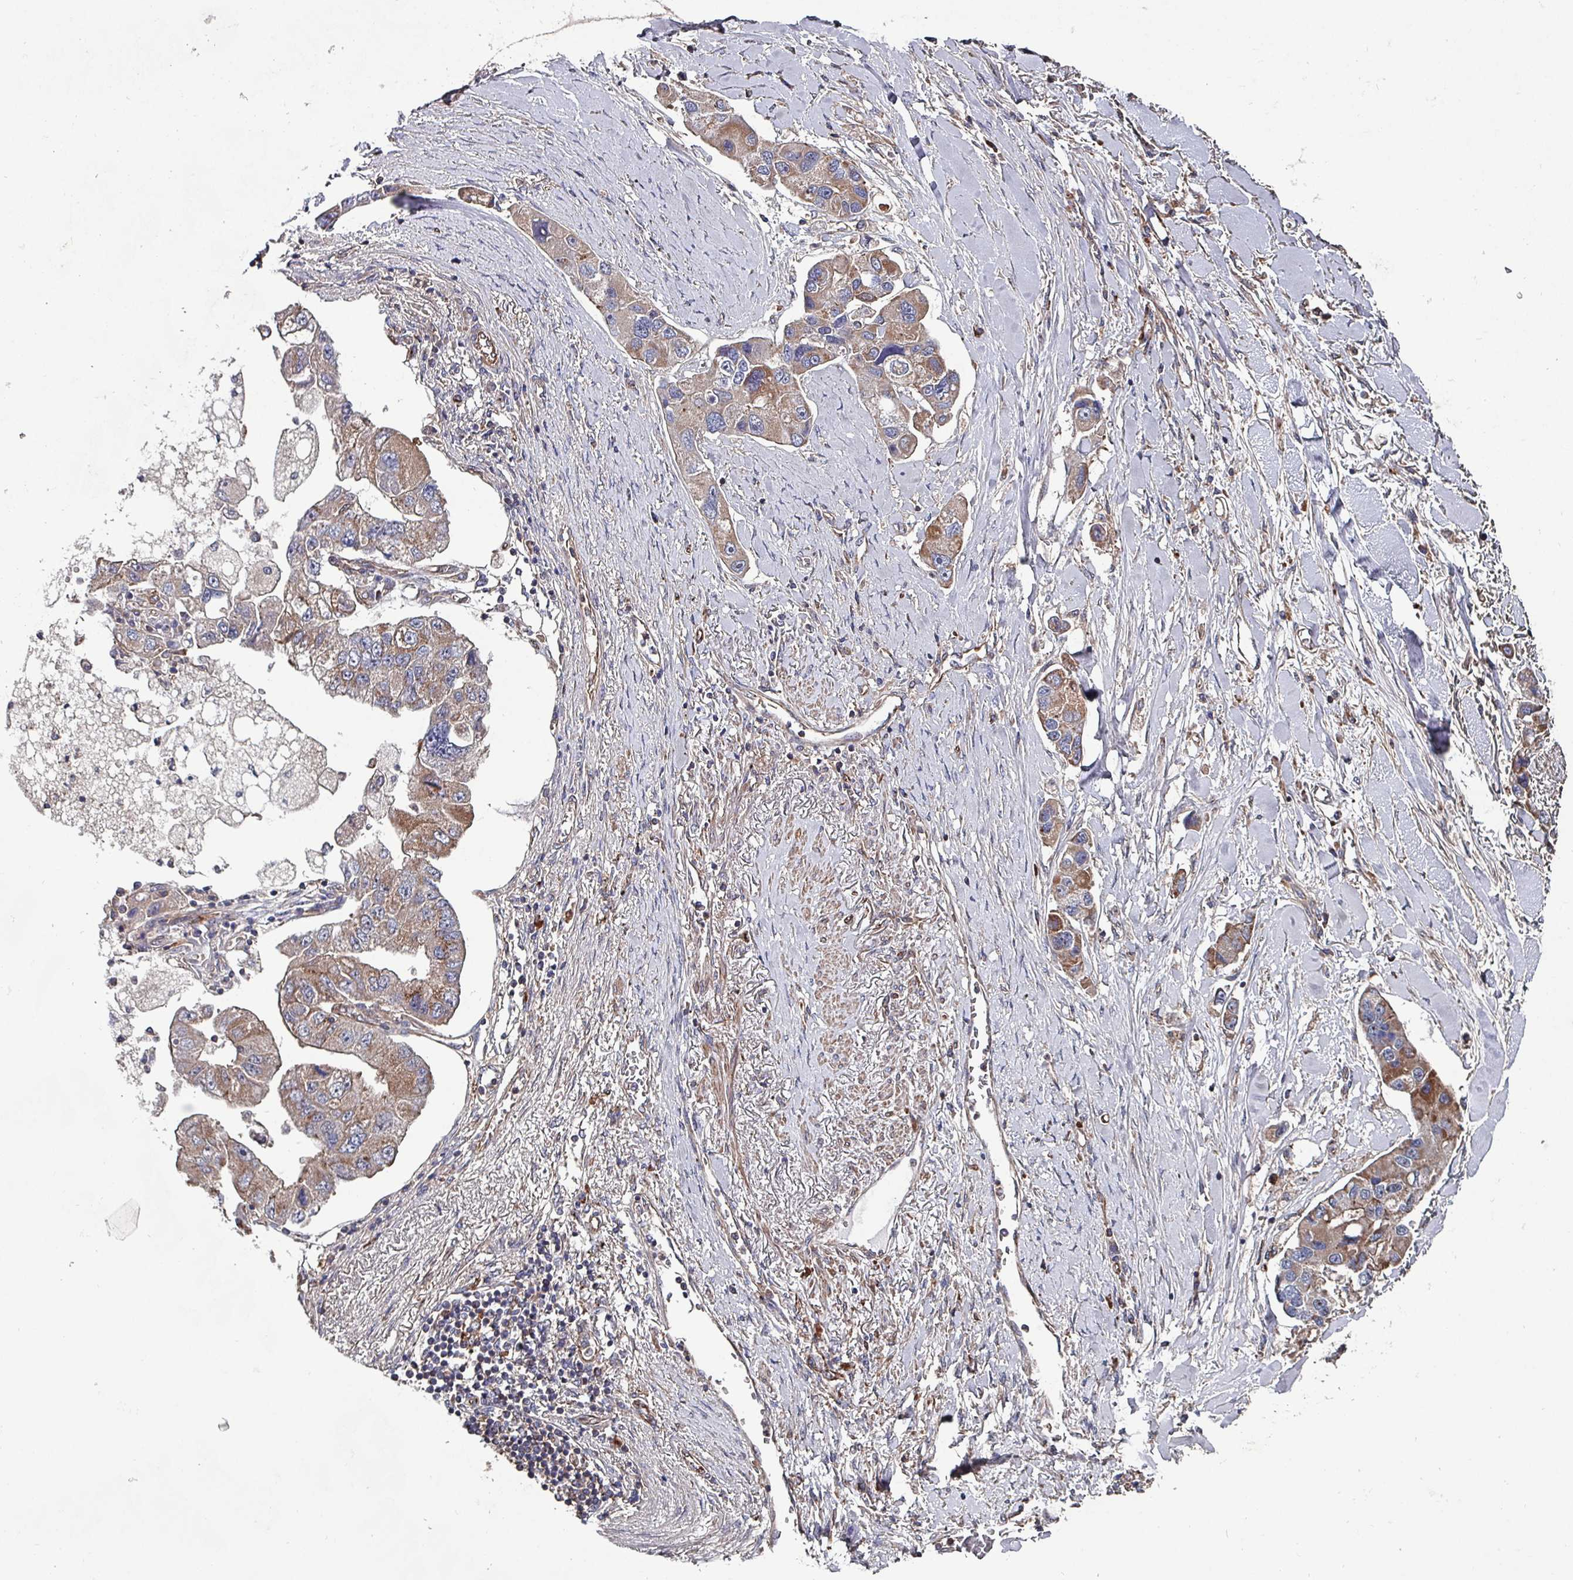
{"staining": {"intensity": "moderate", "quantity": ">75%", "location": "cytoplasmic/membranous"}, "tissue": "lung cancer", "cell_type": "Tumor cells", "image_type": "cancer", "snomed": [{"axis": "morphology", "description": "Adenocarcinoma, NOS"}, {"axis": "topography", "description": "Lung"}], "caption": "A medium amount of moderate cytoplasmic/membranous expression is identified in approximately >75% of tumor cells in adenocarcinoma (lung) tissue. The protein is stained brown, and the nuclei are stained in blue (DAB (3,3'-diaminobenzidine) IHC with brightfield microscopy, high magnification).", "gene": "ANO10", "patient": {"sex": "female", "age": 54}}